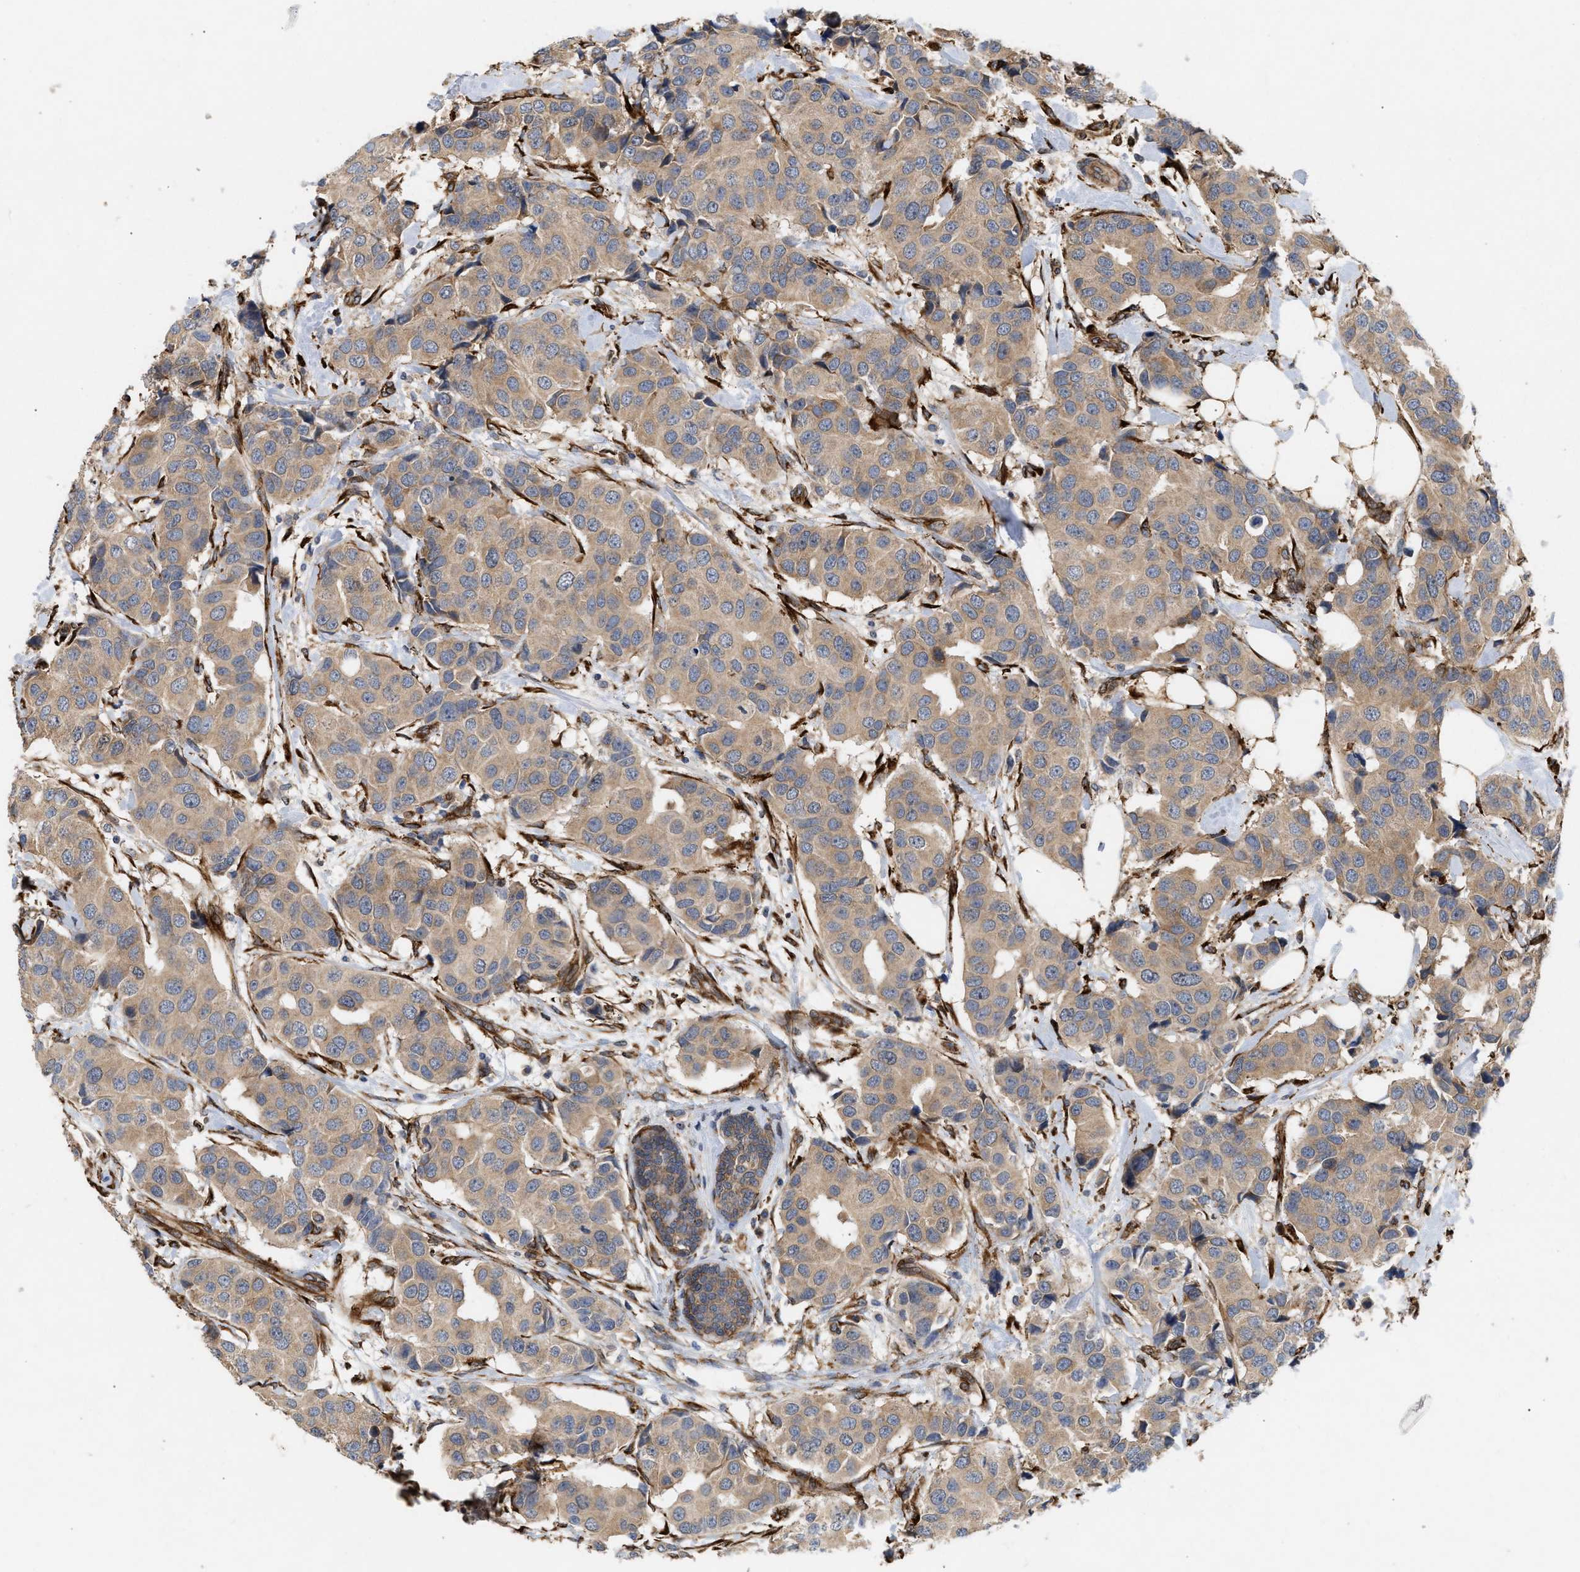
{"staining": {"intensity": "weak", "quantity": ">75%", "location": "cytoplasmic/membranous"}, "tissue": "breast cancer", "cell_type": "Tumor cells", "image_type": "cancer", "snomed": [{"axis": "morphology", "description": "Normal tissue, NOS"}, {"axis": "morphology", "description": "Duct carcinoma"}, {"axis": "topography", "description": "Breast"}], "caption": "The immunohistochemical stain labels weak cytoplasmic/membranous staining in tumor cells of breast cancer (intraductal carcinoma) tissue.", "gene": "PLCD1", "patient": {"sex": "female", "age": 39}}